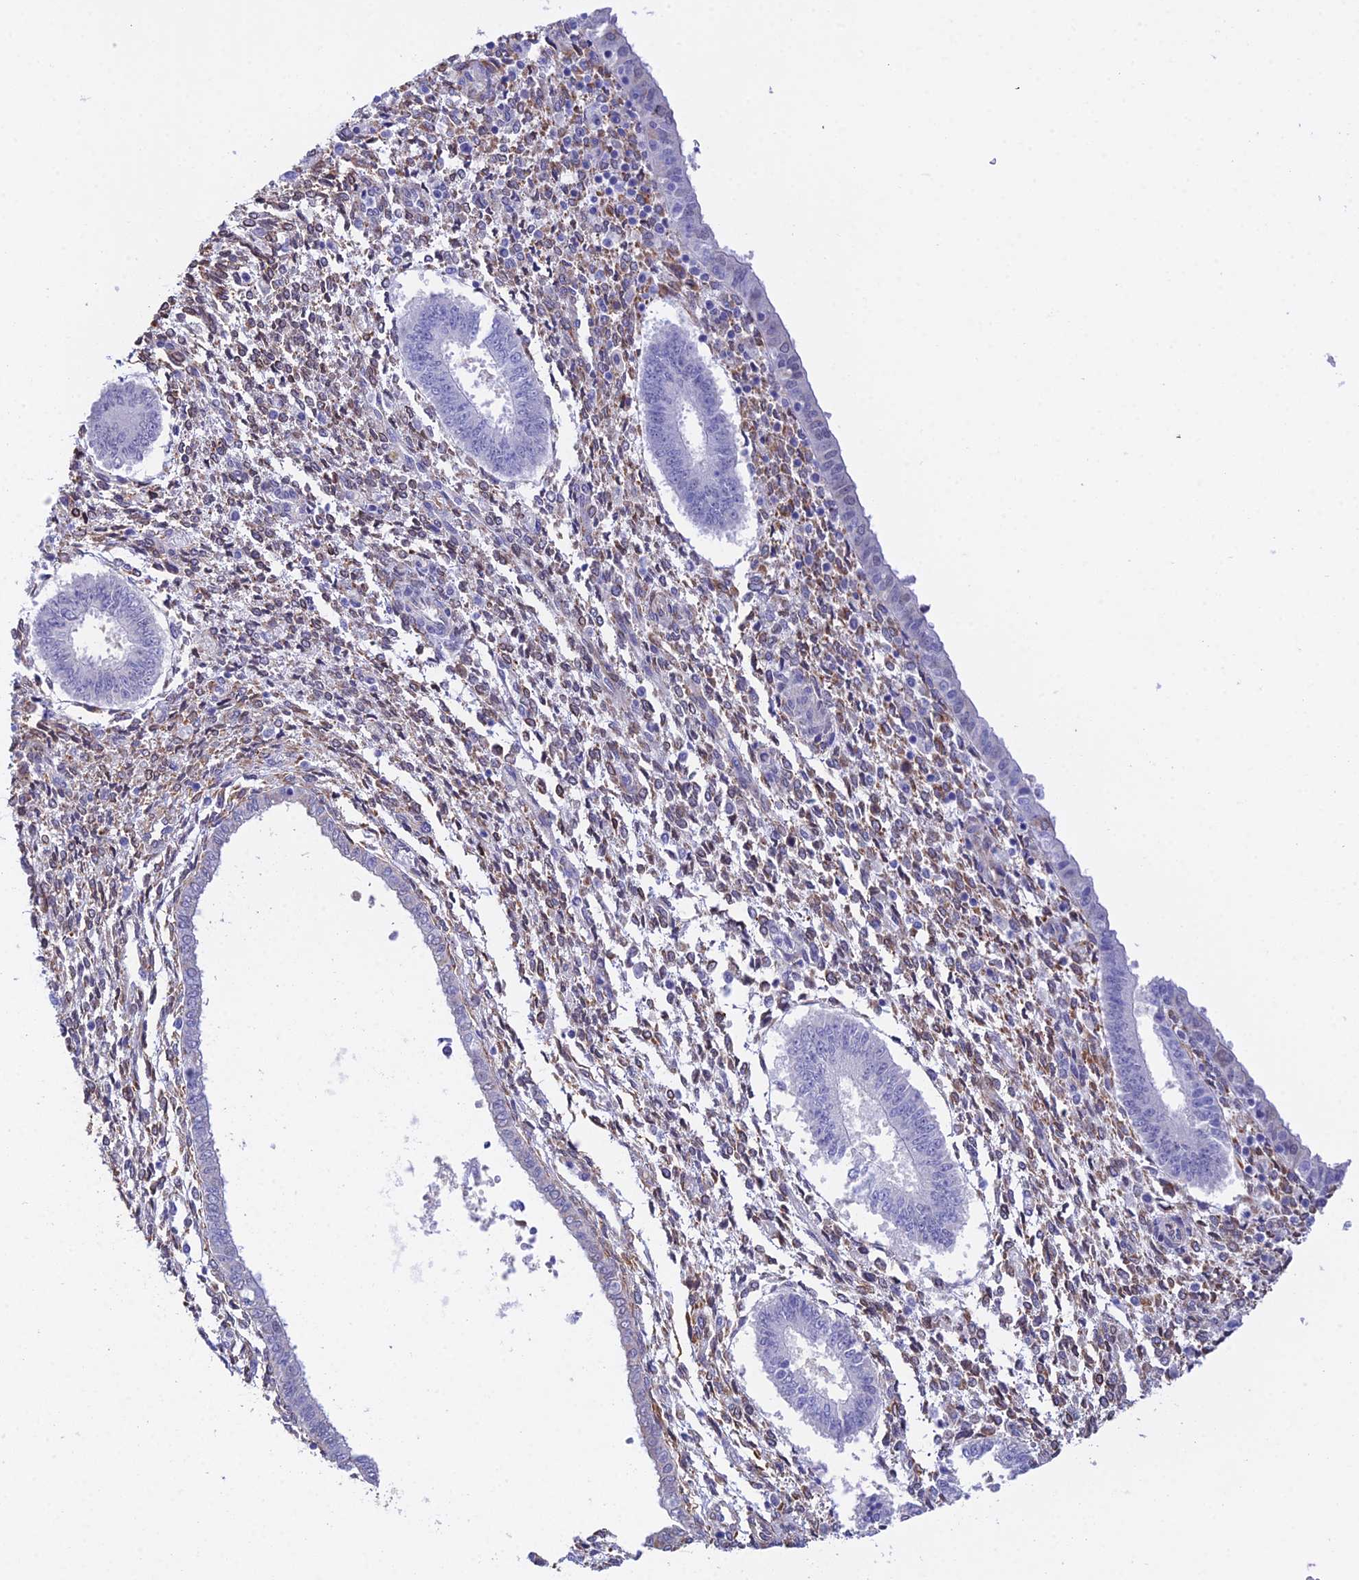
{"staining": {"intensity": "moderate", "quantity": "<25%", "location": "cytoplasmic/membranous"}, "tissue": "endometrium", "cell_type": "Cells in endometrial stroma", "image_type": "normal", "snomed": [{"axis": "morphology", "description": "Normal tissue, NOS"}, {"axis": "topography", "description": "Endometrium"}], "caption": "Immunohistochemistry of benign human endometrium exhibits low levels of moderate cytoplasmic/membranous expression in about <25% of cells in endometrial stroma.", "gene": "MXRA7", "patient": {"sex": "female", "age": 35}}